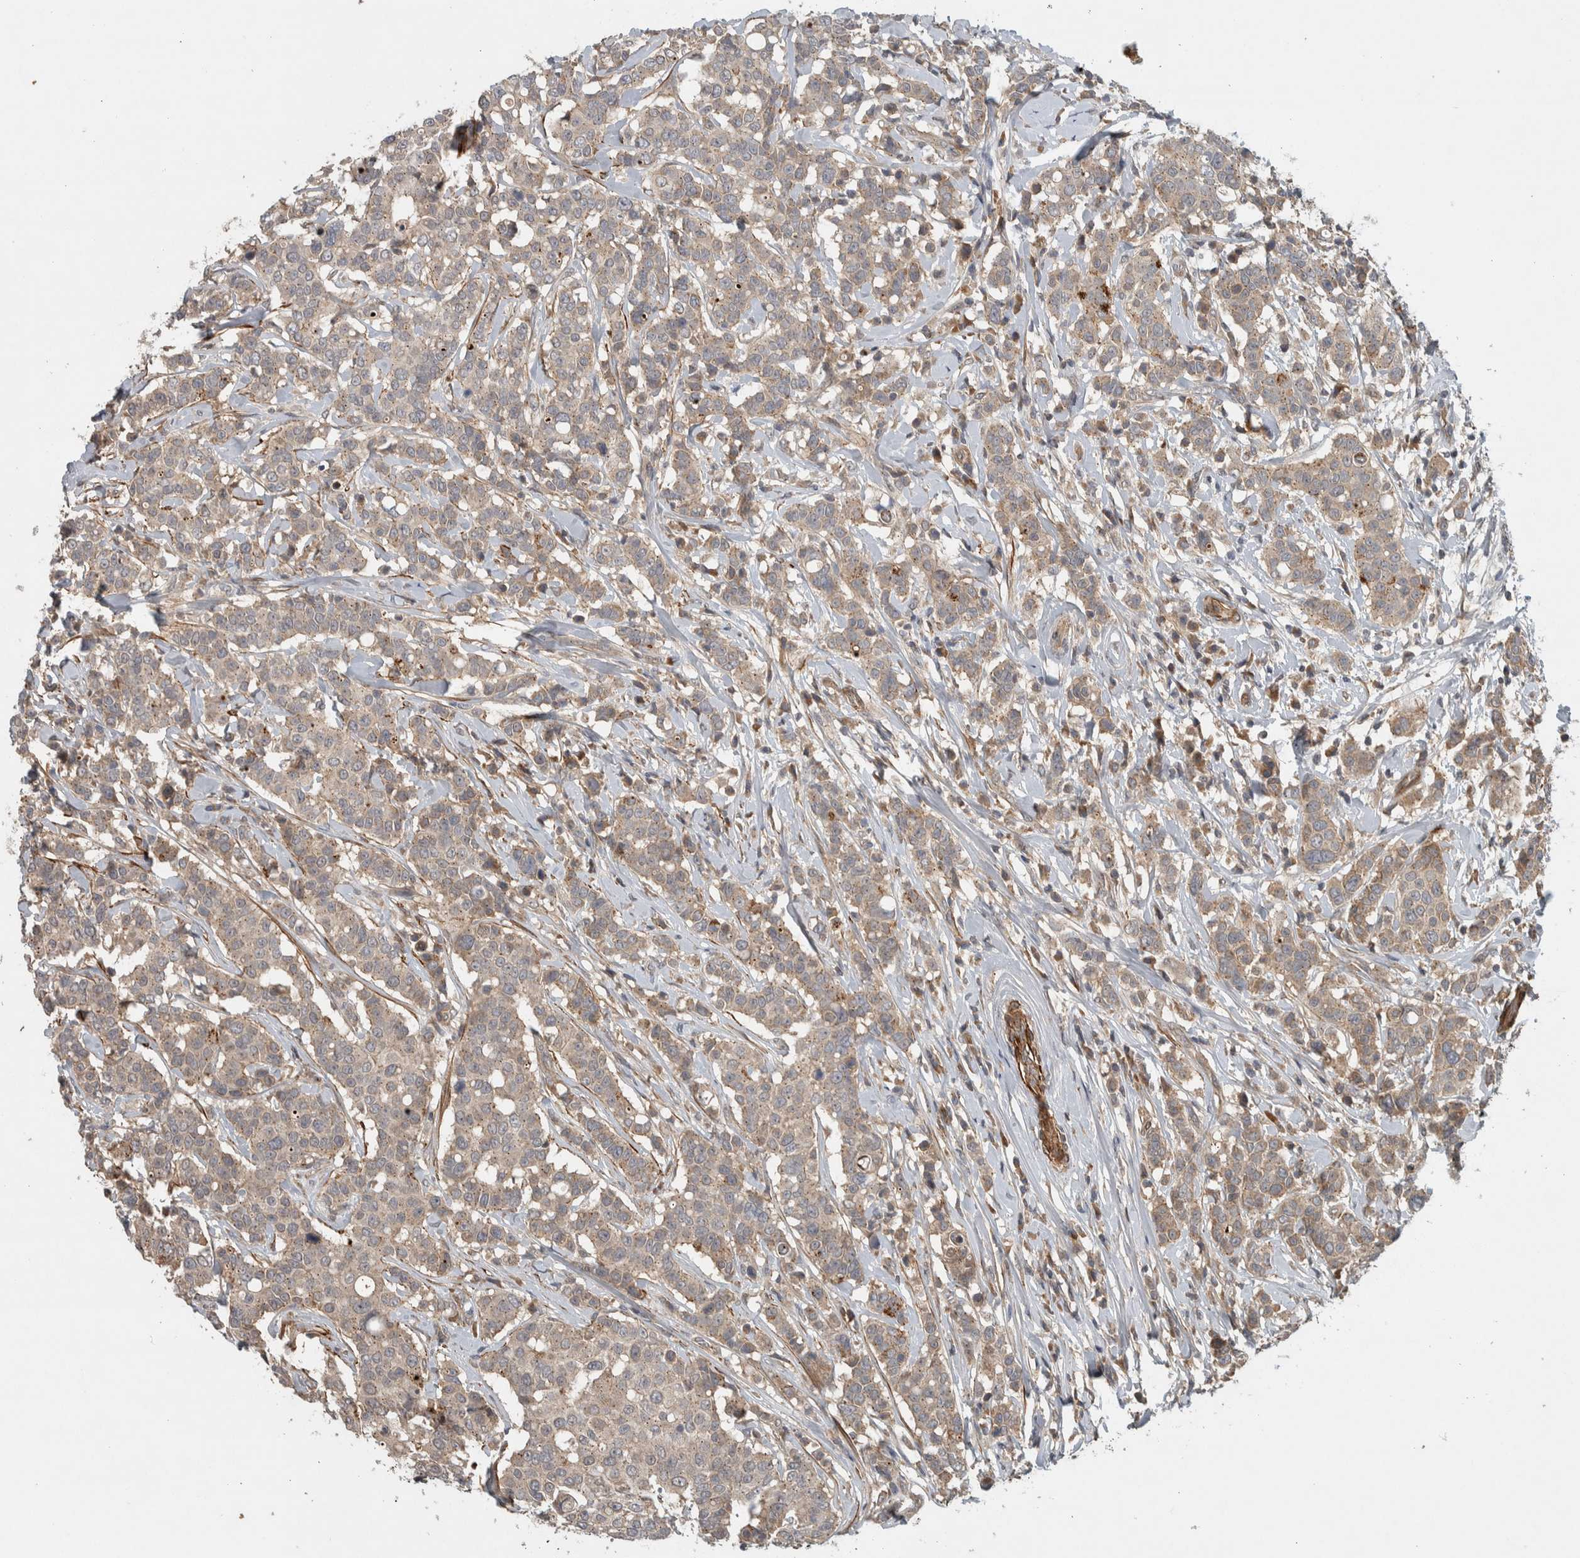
{"staining": {"intensity": "weak", "quantity": ">75%", "location": "cytoplasmic/membranous"}, "tissue": "breast cancer", "cell_type": "Tumor cells", "image_type": "cancer", "snomed": [{"axis": "morphology", "description": "Duct carcinoma"}, {"axis": "topography", "description": "Breast"}], "caption": "DAB (3,3'-diaminobenzidine) immunohistochemical staining of breast cancer (infiltrating ductal carcinoma) demonstrates weak cytoplasmic/membranous protein positivity in about >75% of tumor cells.", "gene": "LBHD1", "patient": {"sex": "female", "age": 27}}